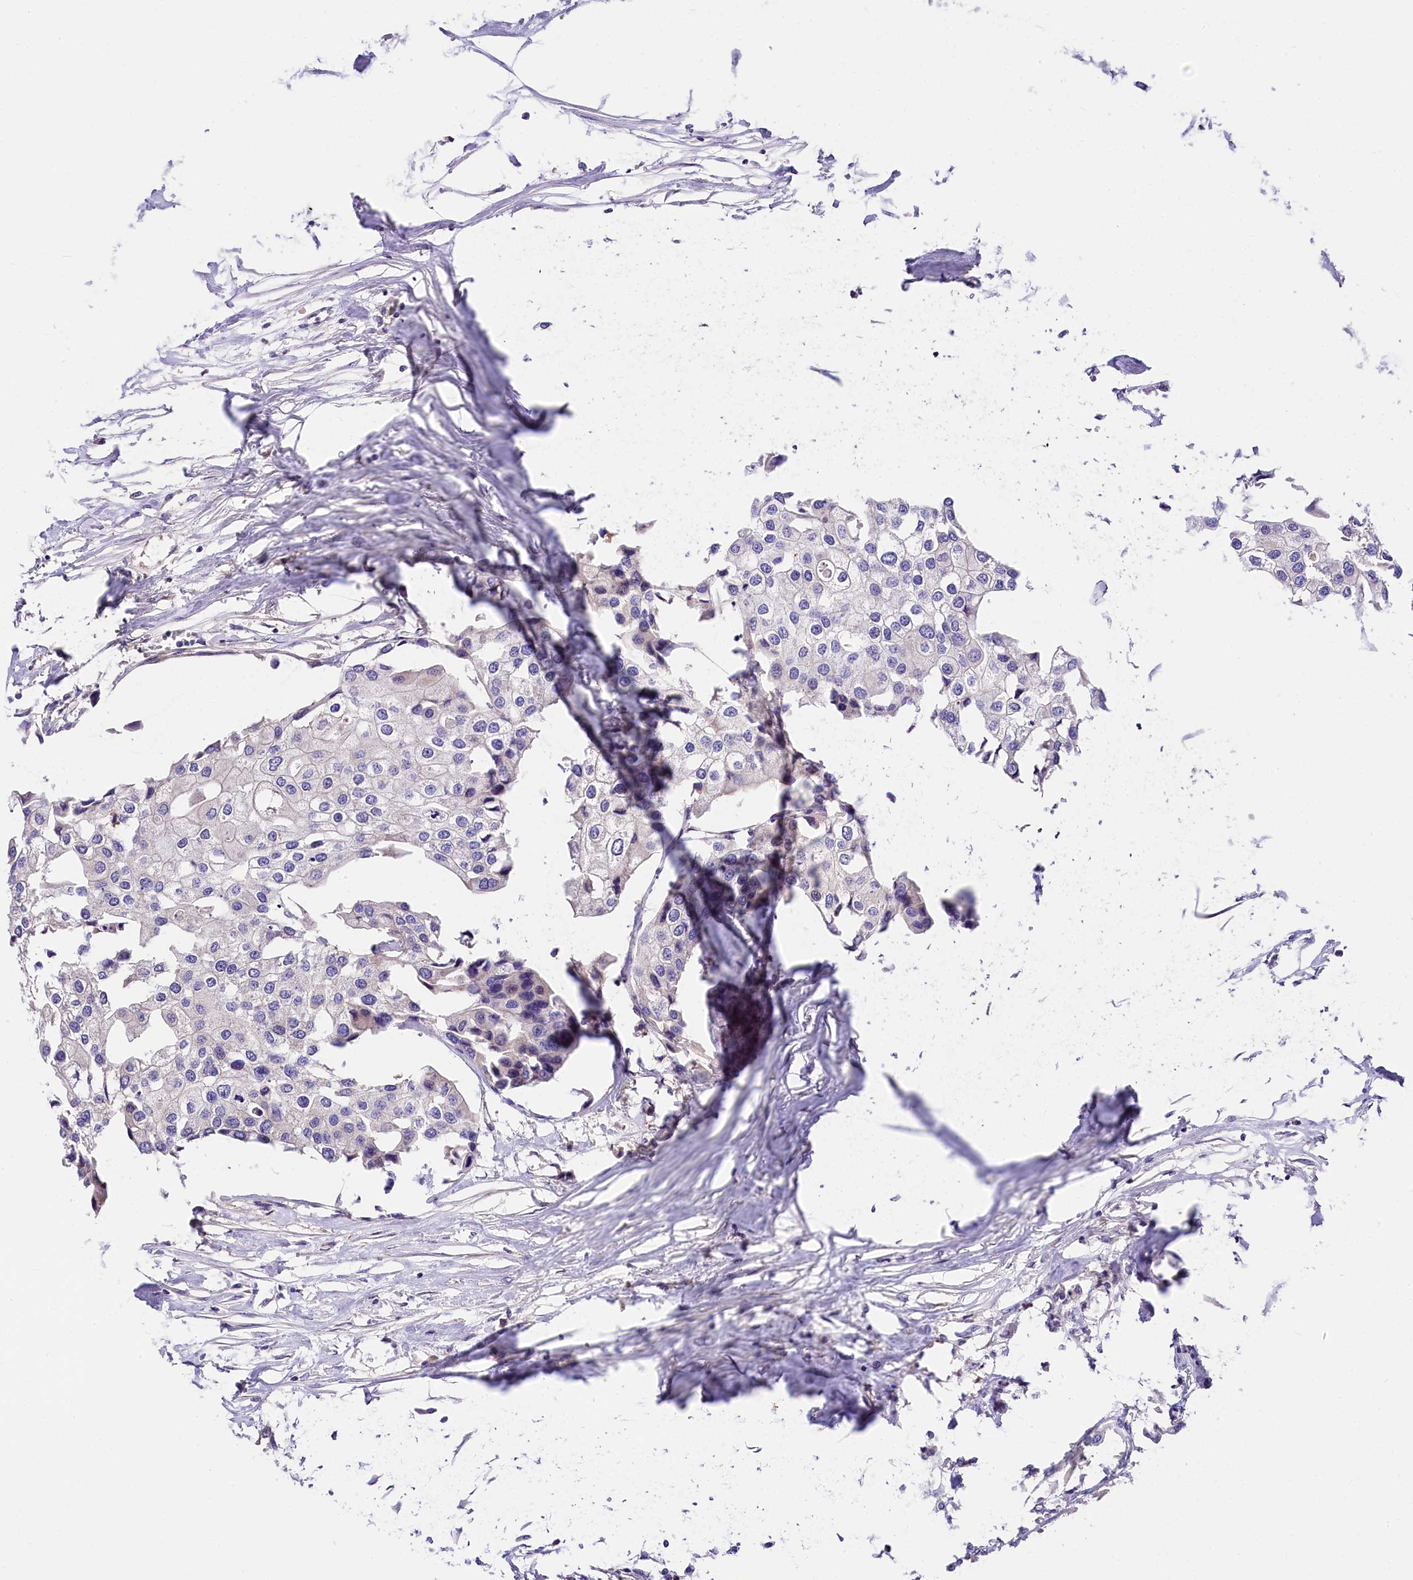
{"staining": {"intensity": "negative", "quantity": "none", "location": "none"}, "tissue": "urothelial cancer", "cell_type": "Tumor cells", "image_type": "cancer", "snomed": [{"axis": "morphology", "description": "Urothelial carcinoma, High grade"}, {"axis": "topography", "description": "Urinary bladder"}], "caption": "Immunohistochemistry histopathology image of neoplastic tissue: human urothelial cancer stained with DAB shows no significant protein expression in tumor cells.", "gene": "ARMC6", "patient": {"sex": "male", "age": 64}}